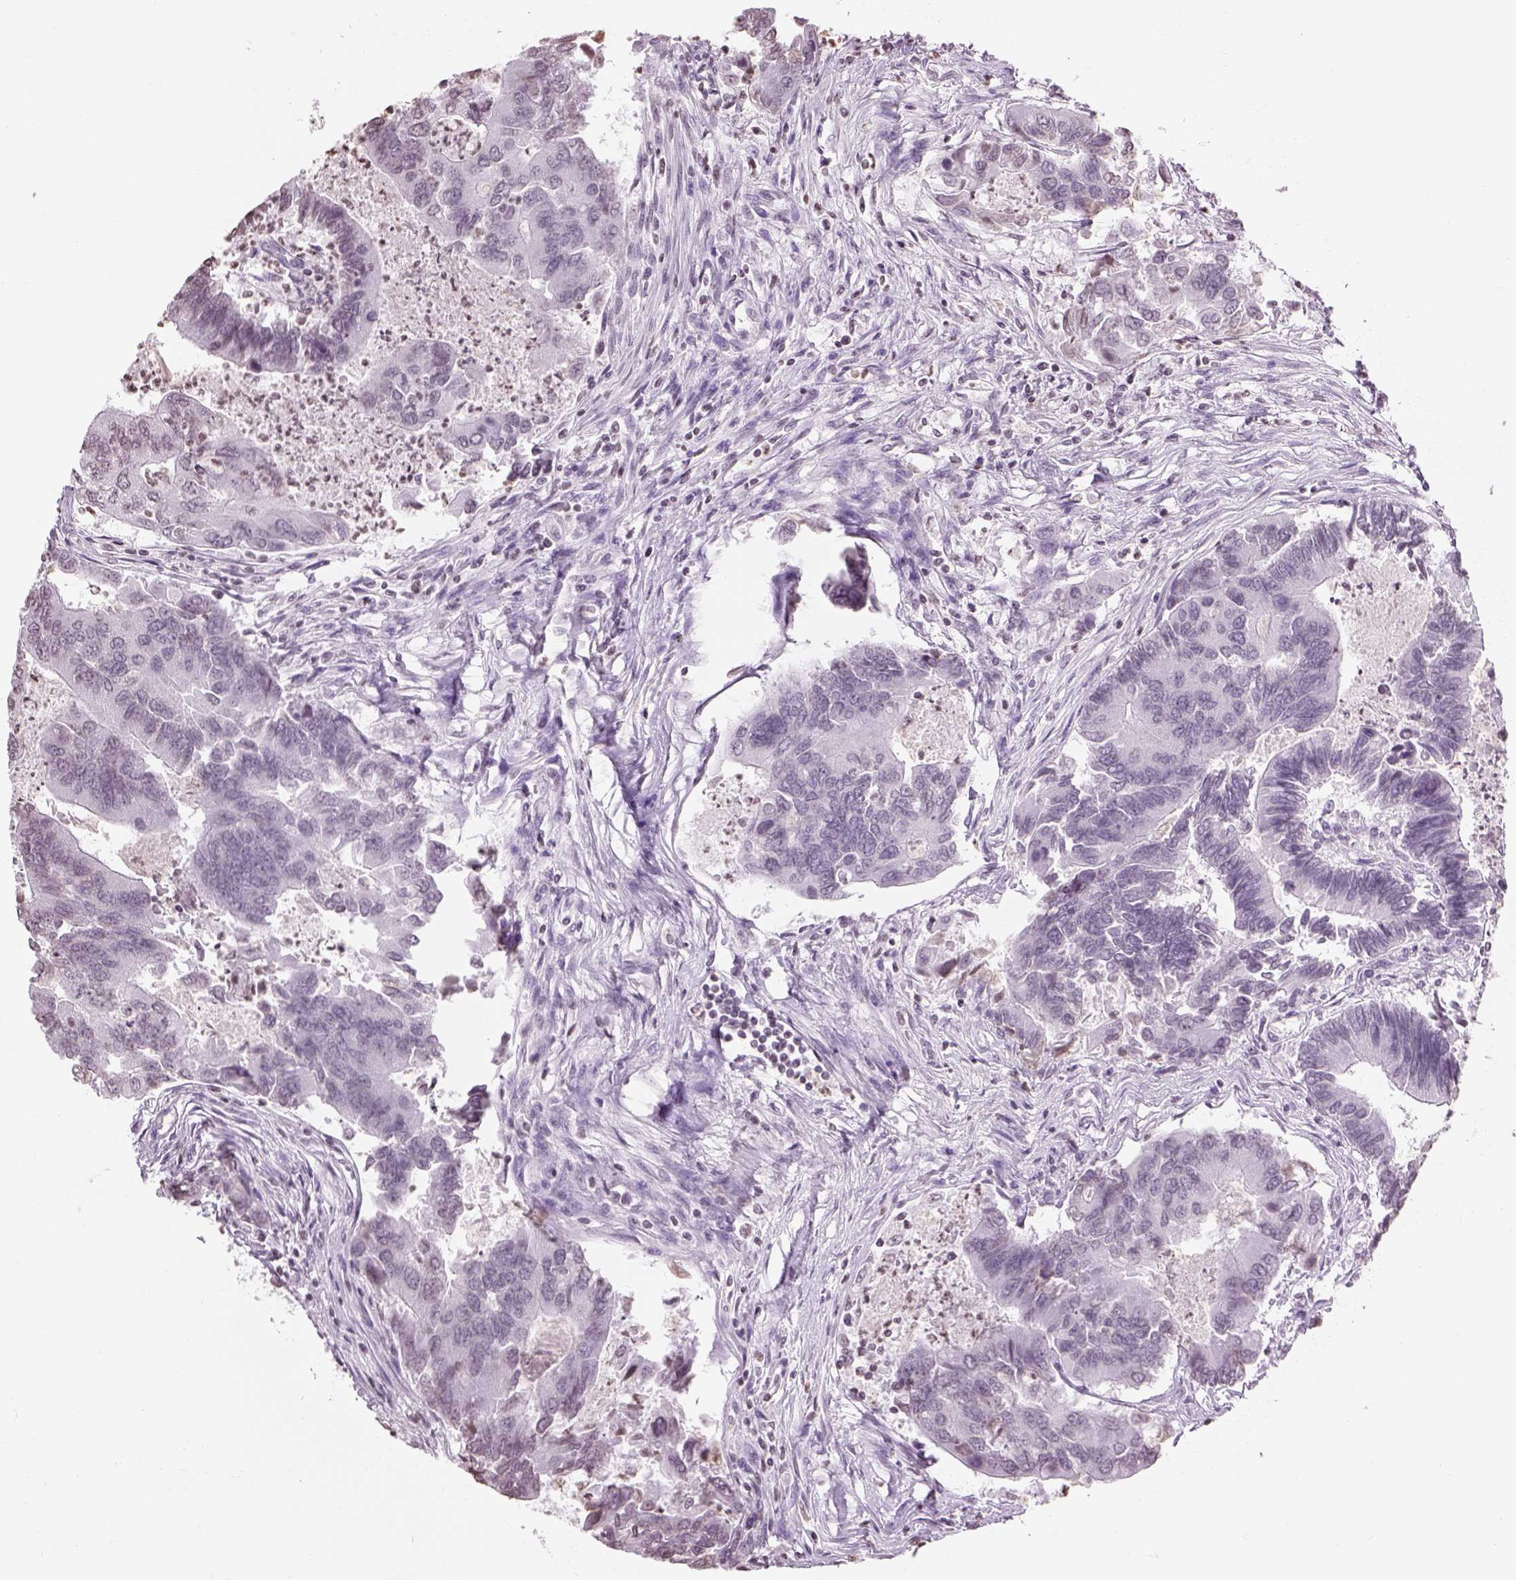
{"staining": {"intensity": "negative", "quantity": "none", "location": "none"}, "tissue": "colorectal cancer", "cell_type": "Tumor cells", "image_type": "cancer", "snomed": [{"axis": "morphology", "description": "Adenocarcinoma, NOS"}, {"axis": "topography", "description": "Colon"}], "caption": "Immunohistochemistry (IHC) micrograph of human colorectal adenocarcinoma stained for a protein (brown), which reveals no staining in tumor cells. The staining was performed using DAB (3,3'-diaminobenzidine) to visualize the protein expression in brown, while the nuclei were stained in blue with hematoxylin (Magnification: 20x).", "gene": "BARHL1", "patient": {"sex": "female", "age": 67}}